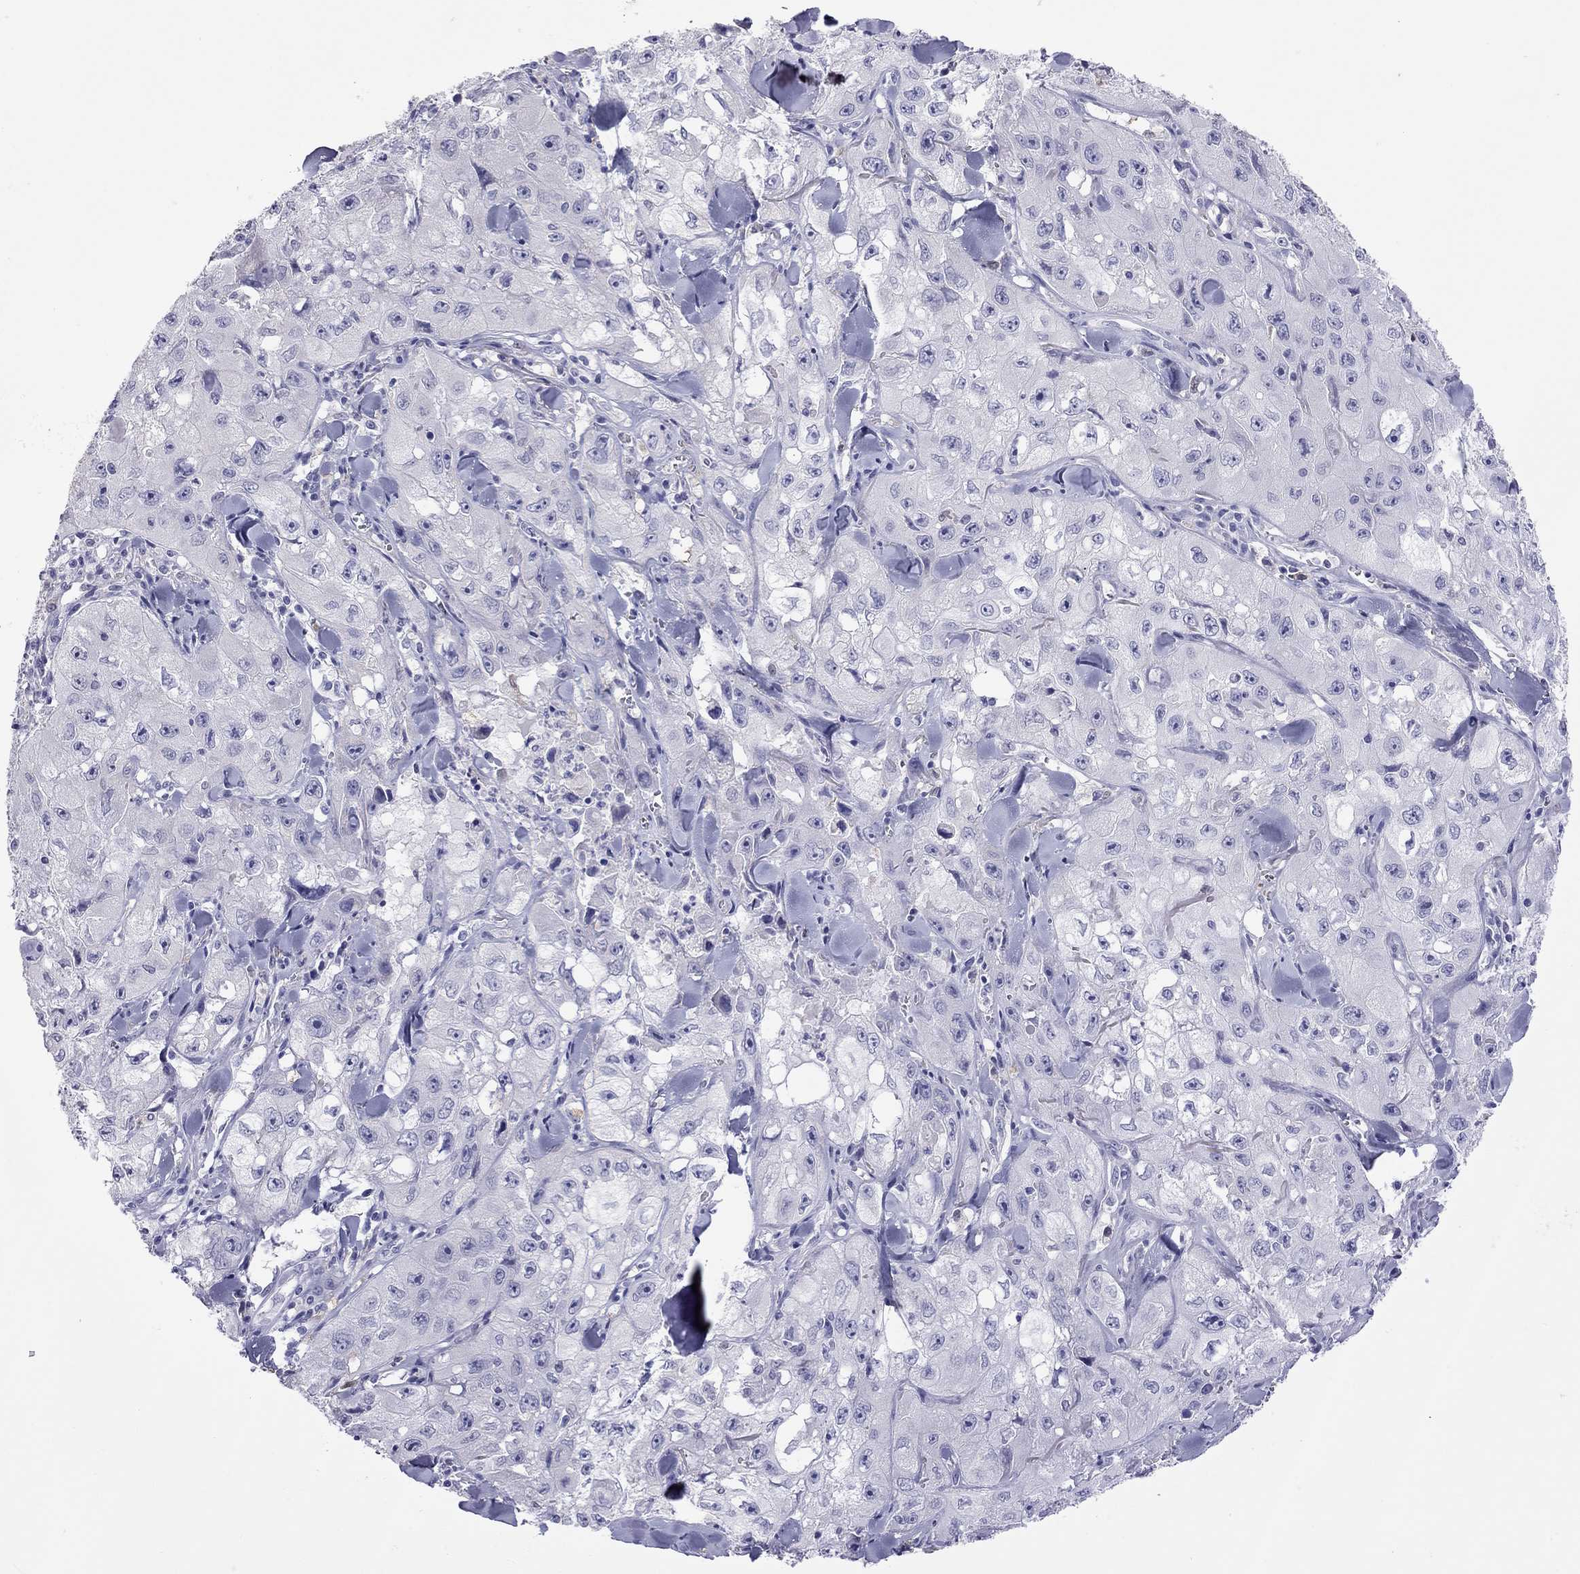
{"staining": {"intensity": "negative", "quantity": "none", "location": "none"}, "tissue": "skin cancer", "cell_type": "Tumor cells", "image_type": "cancer", "snomed": [{"axis": "morphology", "description": "Squamous cell carcinoma, NOS"}, {"axis": "topography", "description": "Skin"}, {"axis": "topography", "description": "Subcutis"}], "caption": "Immunohistochemistry photomicrograph of neoplastic tissue: human squamous cell carcinoma (skin) stained with DAB demonstrates no significant protein expression in tumor cells. (Stains: DAB immunohistochemistry with hematoxylin counter stain, Microscopy: brightfield microscopy at high magnification).", "gene": "PPP1R3A", "patient": {"sex": "male", "age": 73}}